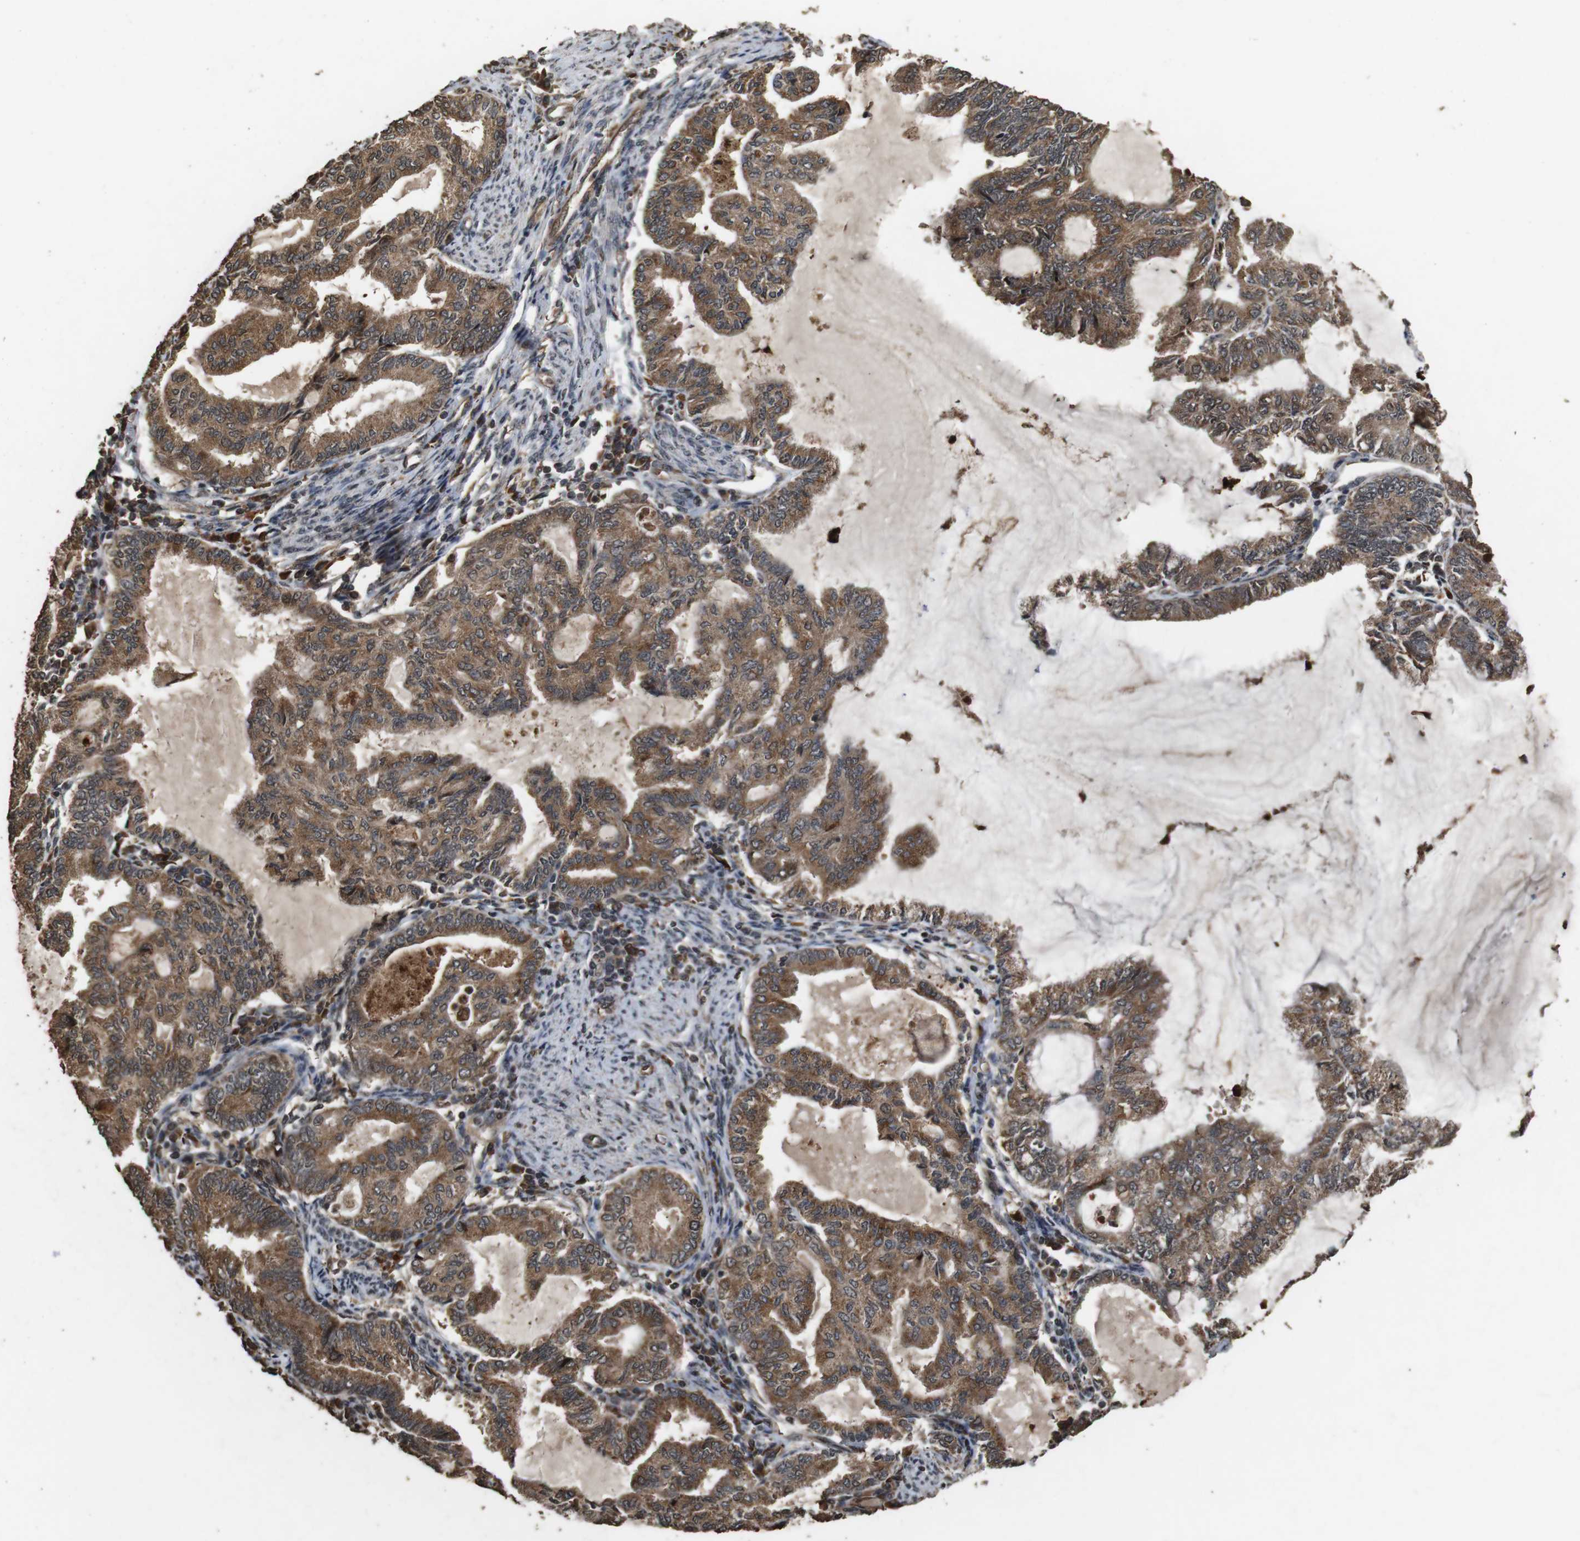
{"staining": {"intensity": "moderate", "quantity": ">75%", "location": "cytoplasmic/membranous"}, "tissue": "endometrial cancer", "cell_type": "Tumor cells", "image_type": "cancer", "snomed": [{"axis": "morphology", "description": "Adenocarcinoma, NOS"}, {"axis": "topography", "description": "Endometrium"}], "caption": "Moderate cytoplasmic/membranous staining is present in approximately >75% of tumor cells in endometrial adenocarcinoma.", "gene": "RRAS2", "patient": {"sex": "female", "age": 86}}